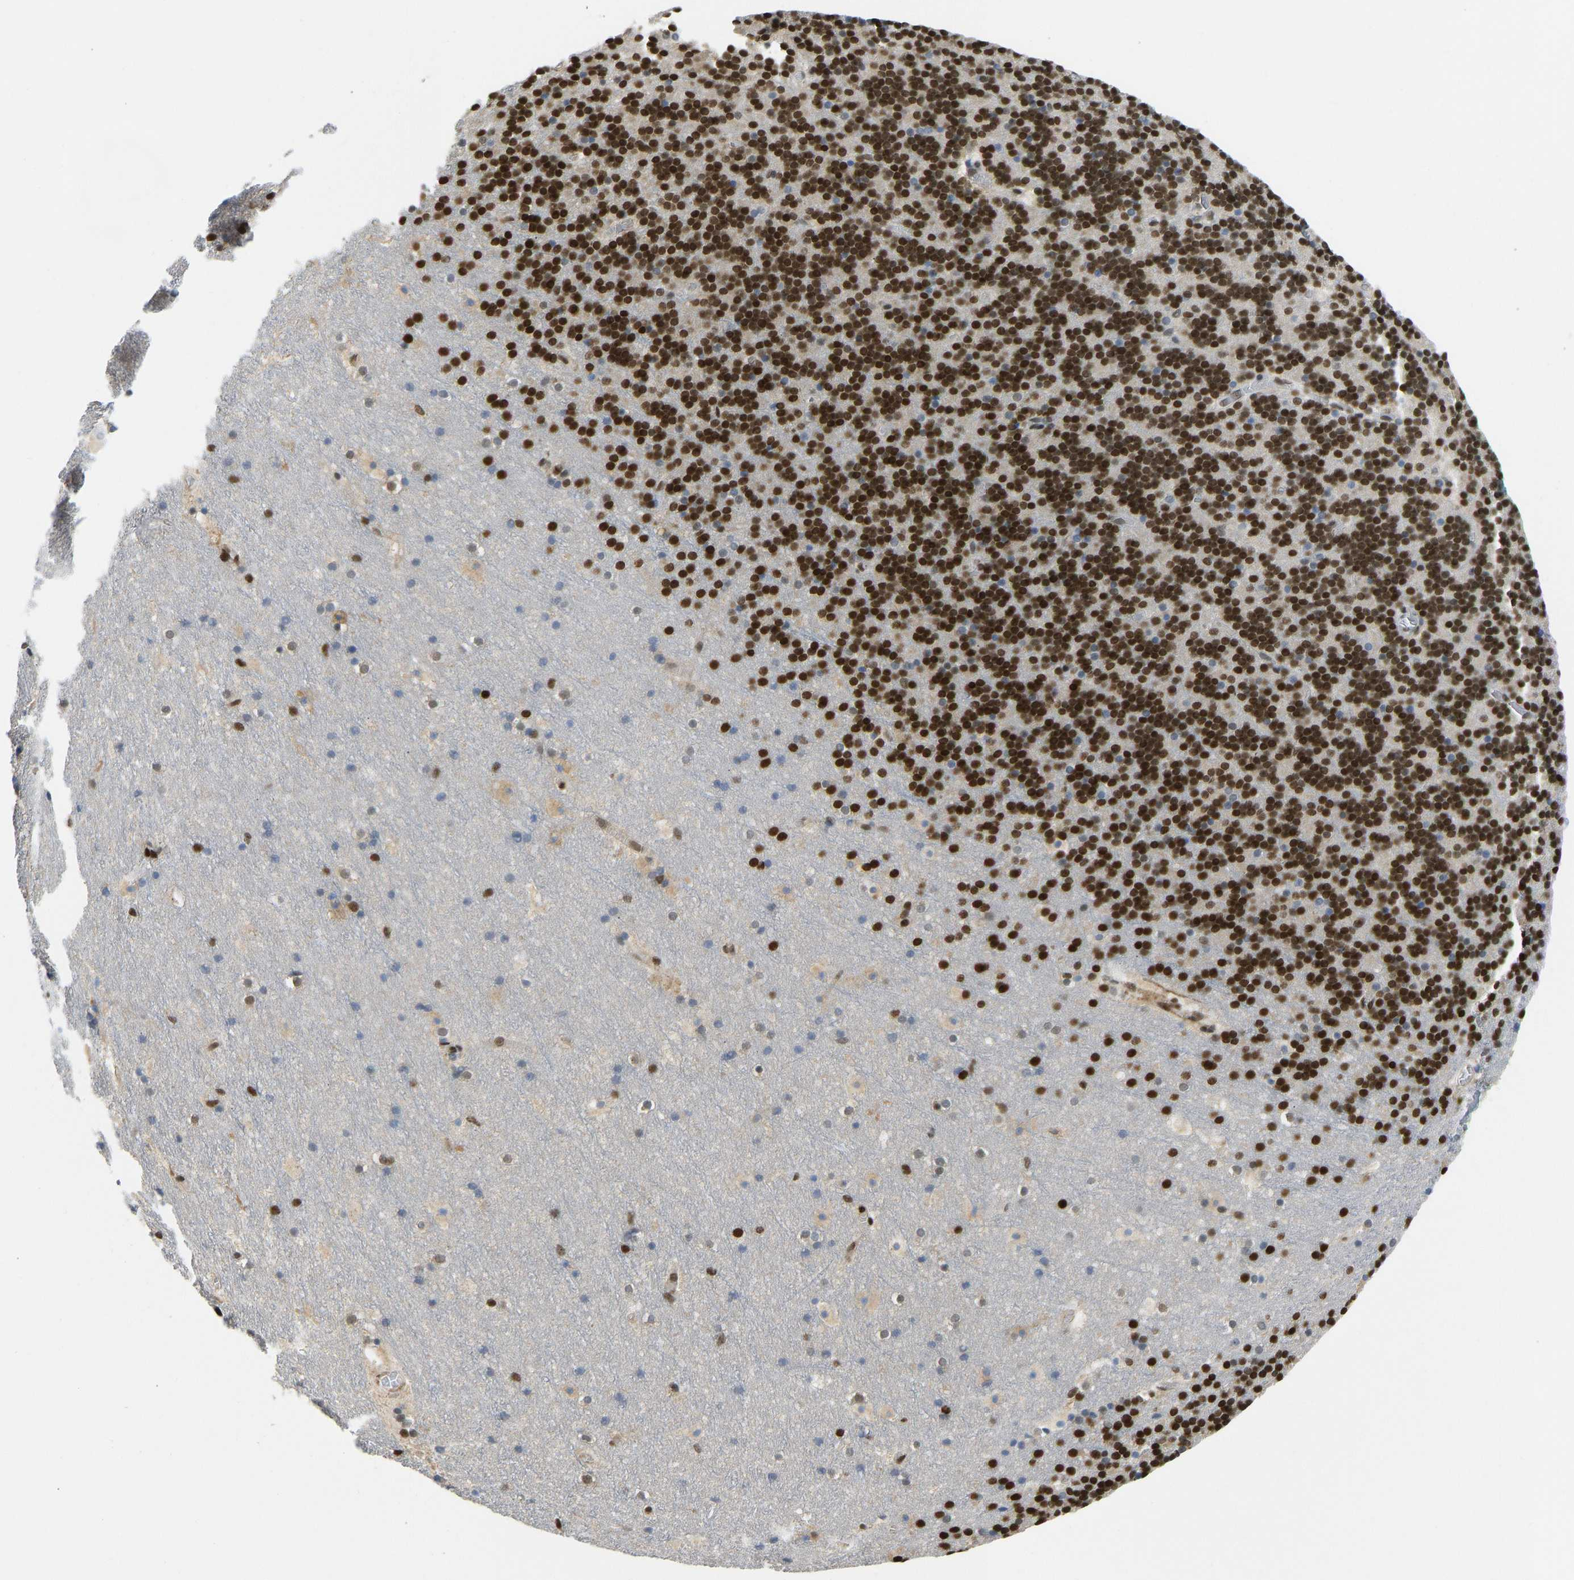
{"staining": {"intensity": "strong", "quantity": ">75%", "location": "nuclear"}, "tissue": "cerebellum", "cell_type": "Cells in granular layer", "image_type": "normal", "snomed": [{"axis": "morphology", "description": "Normal tissue, NOS"}, {"axis": "topography", "description": "Cerebellum"}], "caption": "Brown immunohistochemical staining in unremarkable cerebellum displays strong nuclear staining in about >75% of cells in granular layer. (DAB (3,3'-diaminobenzidine) IHC, brown staining for protein, blue staining for nuclei).", "gene": "ZSCAN20", "patient": {"sex": "male", "age": 45}}